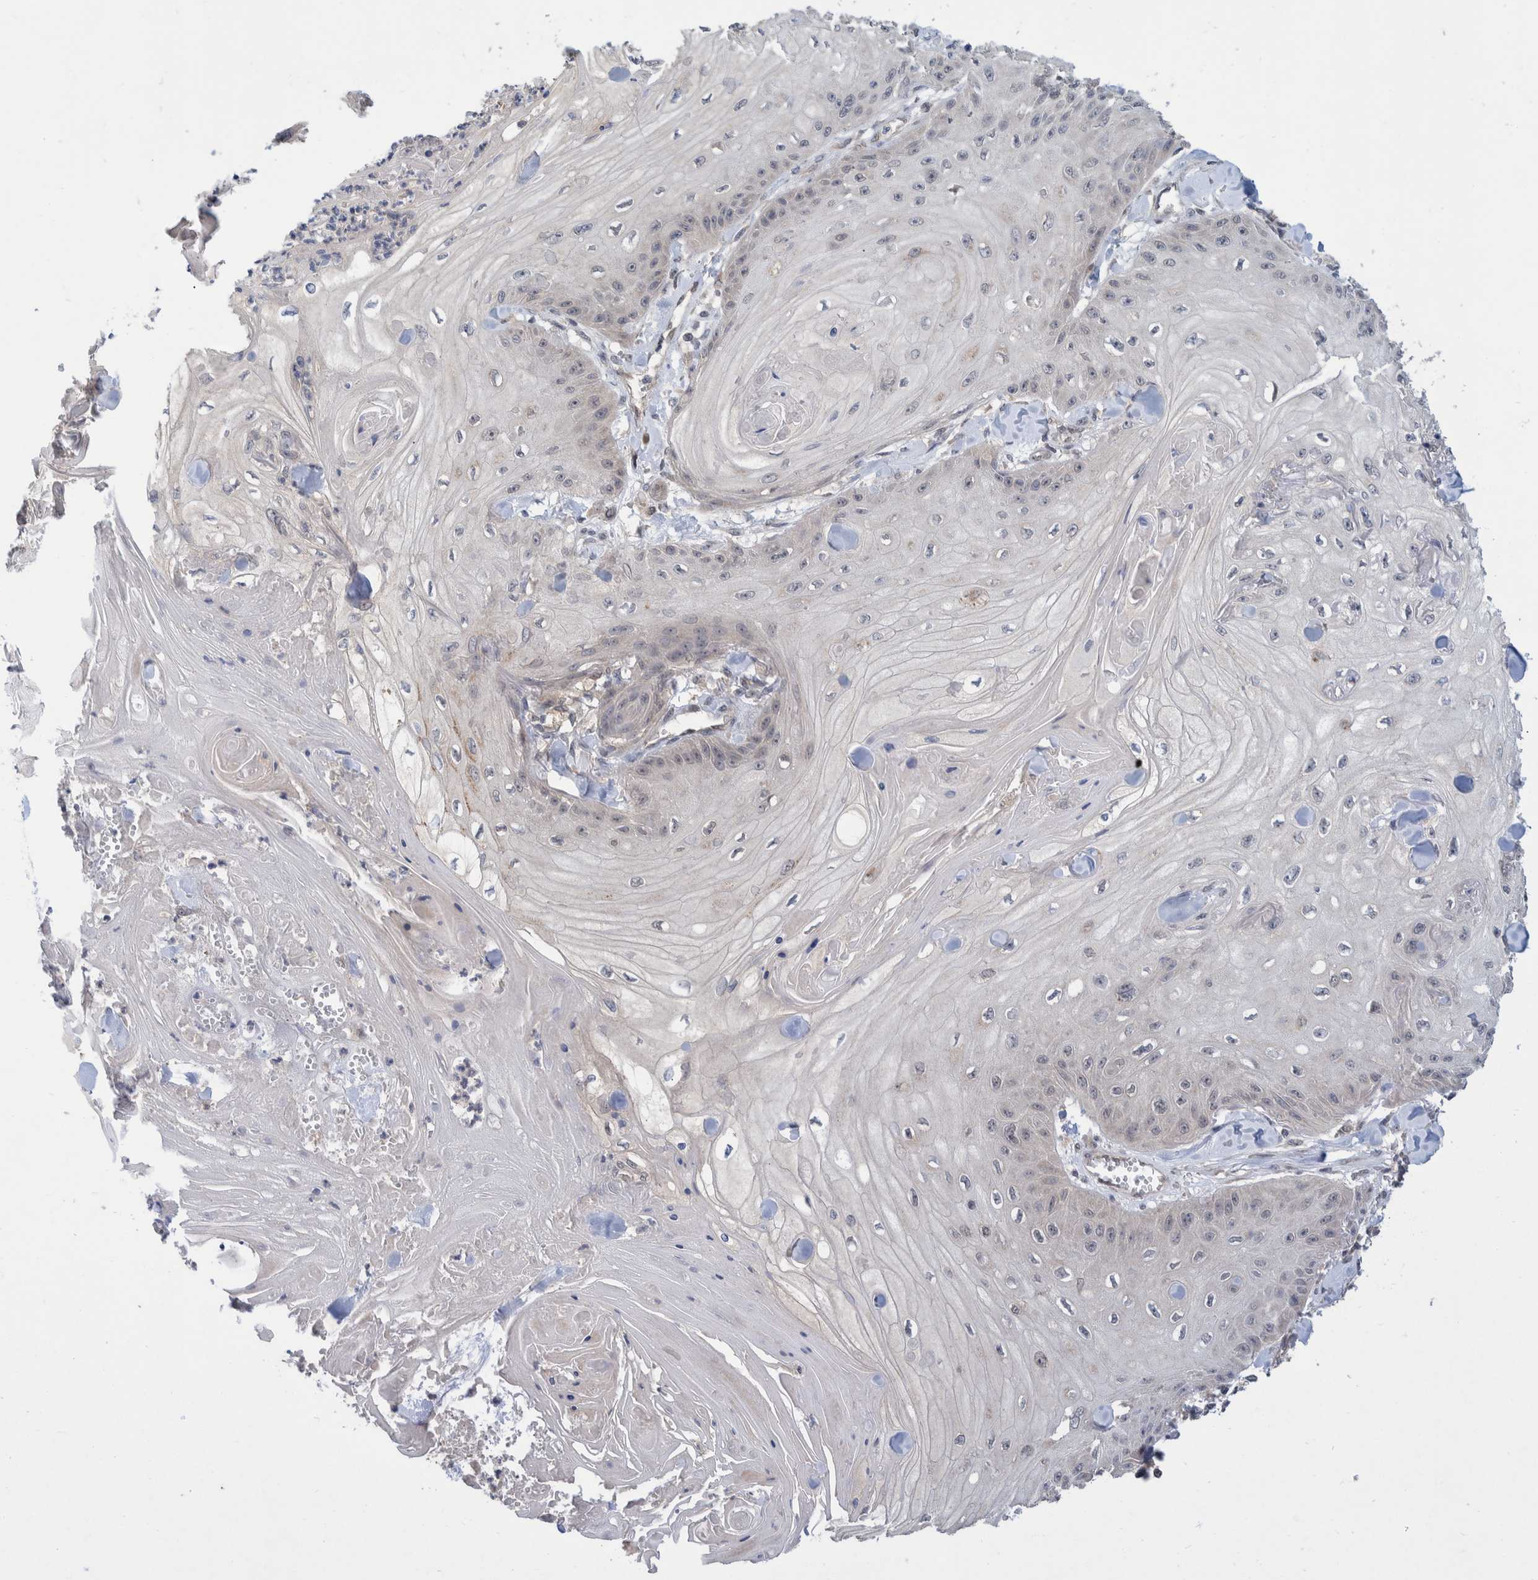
{"staining": {"intensity": "negative", "quantity": "none", "location": "none"}, "tissue": "skin cancer", "cell_type": "Tumor cells", "image_type": "cancer", "snomed": [{"axis": "morphology", "description": "Squamous cell carcinoma, NOS"}, {"axis": "topography", "description": "Skin"}], "caption": "Immunohistochemical staining of skin cancer displays no significant expression in tumor cells.", "gene": "PLPBP", "patient": {"sex": "male", "age": 74}}